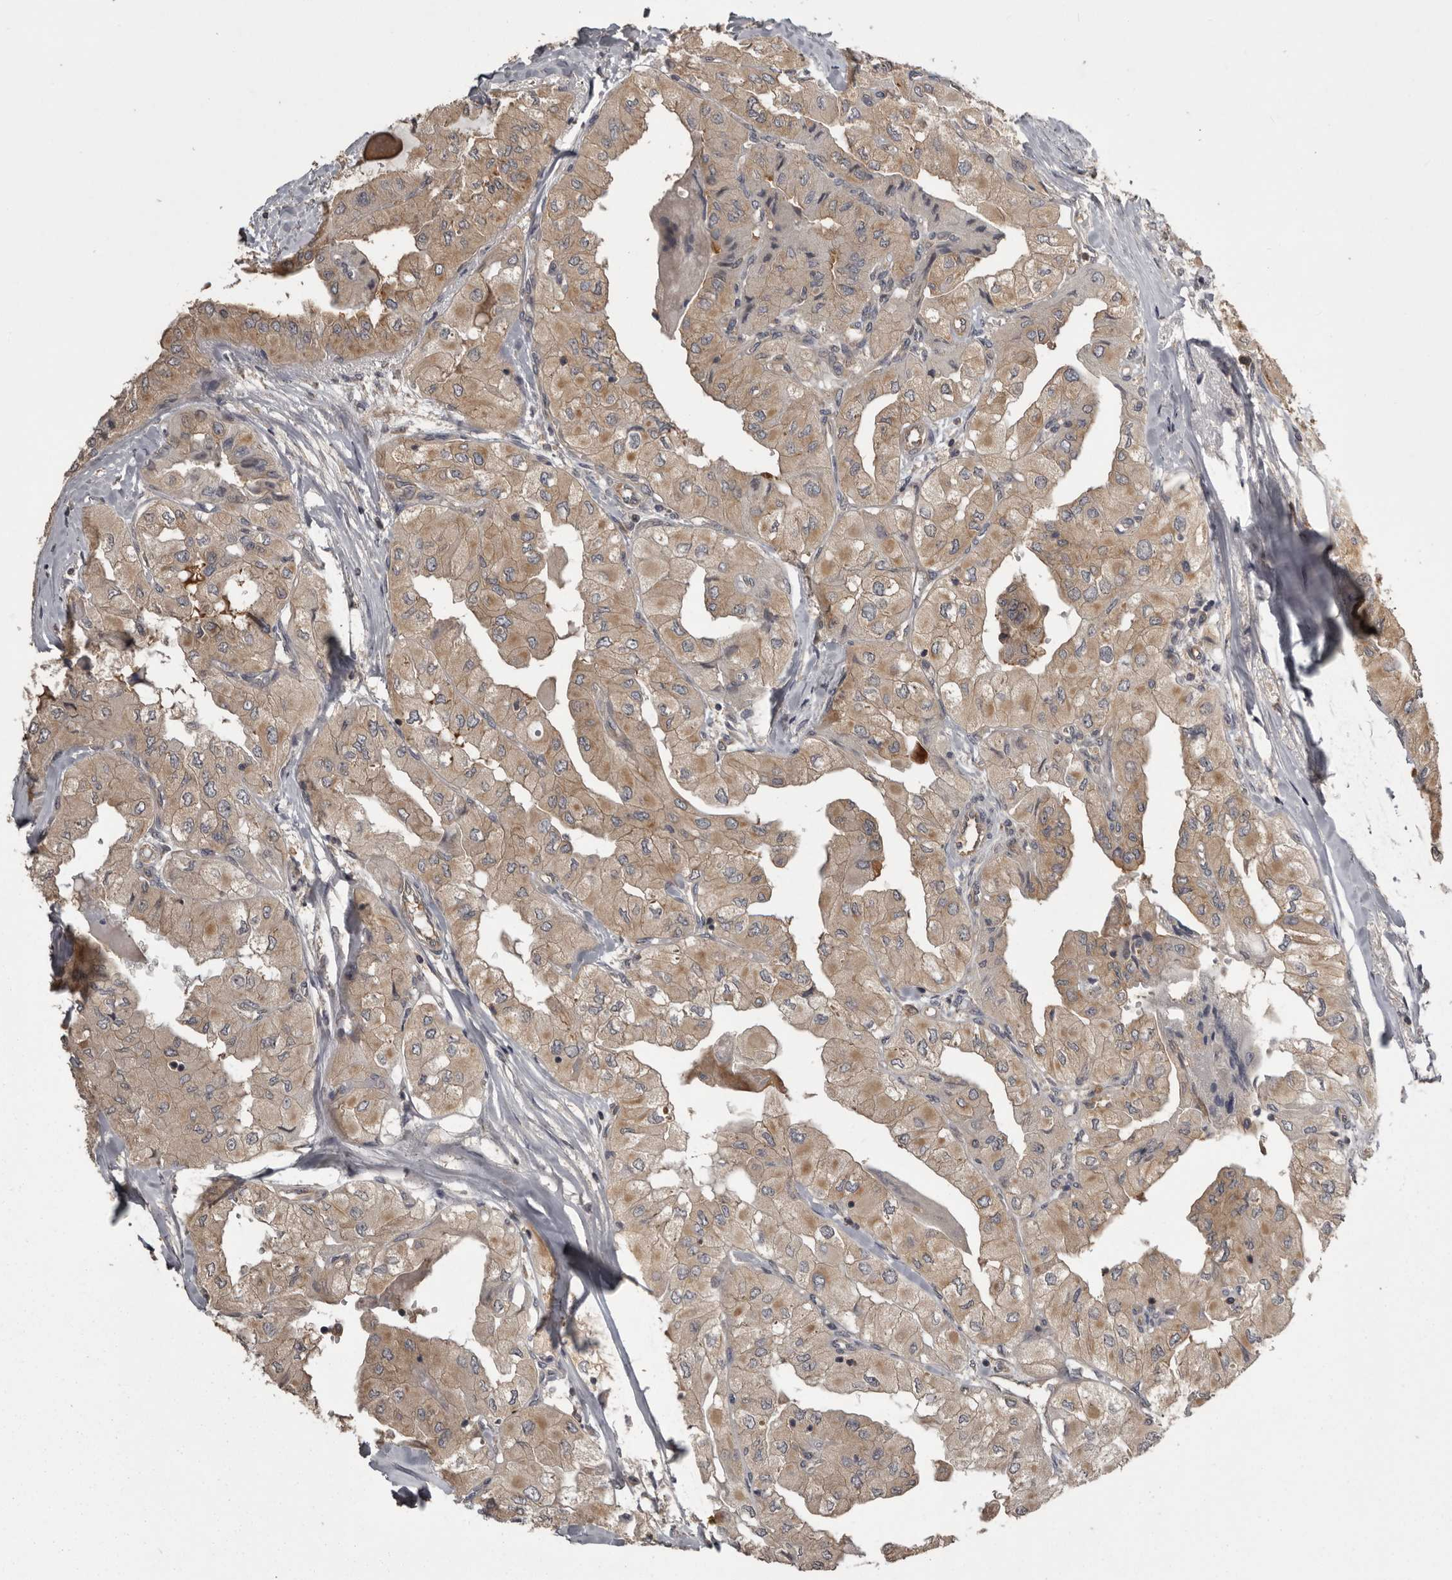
{"staining": {"intensity": "moderate", "quantity": "25%-75%", "location": "cytoplasmic/membranous"}, "tissue": "thyroid cancer", "cell_type": "Tumor cells", "image_type": "cancer", "snomed": [{"axis": "morphology", "description": "Papillary adenocarcinoma, NOS"}, {"axis": "topography", "description": "Thyroid gland"}], "caption": "Immunohistochemistry (IHC) micrograph of thyroid cancer (papillary adenocarcinoma) stained for a protein (brown), which displays medium levels of moderate cytoplasmic/membranous expression in about 25%-75% of tumor cells.", "gene": "DARS1", "patient": {"sex": "female", "age": 59}}